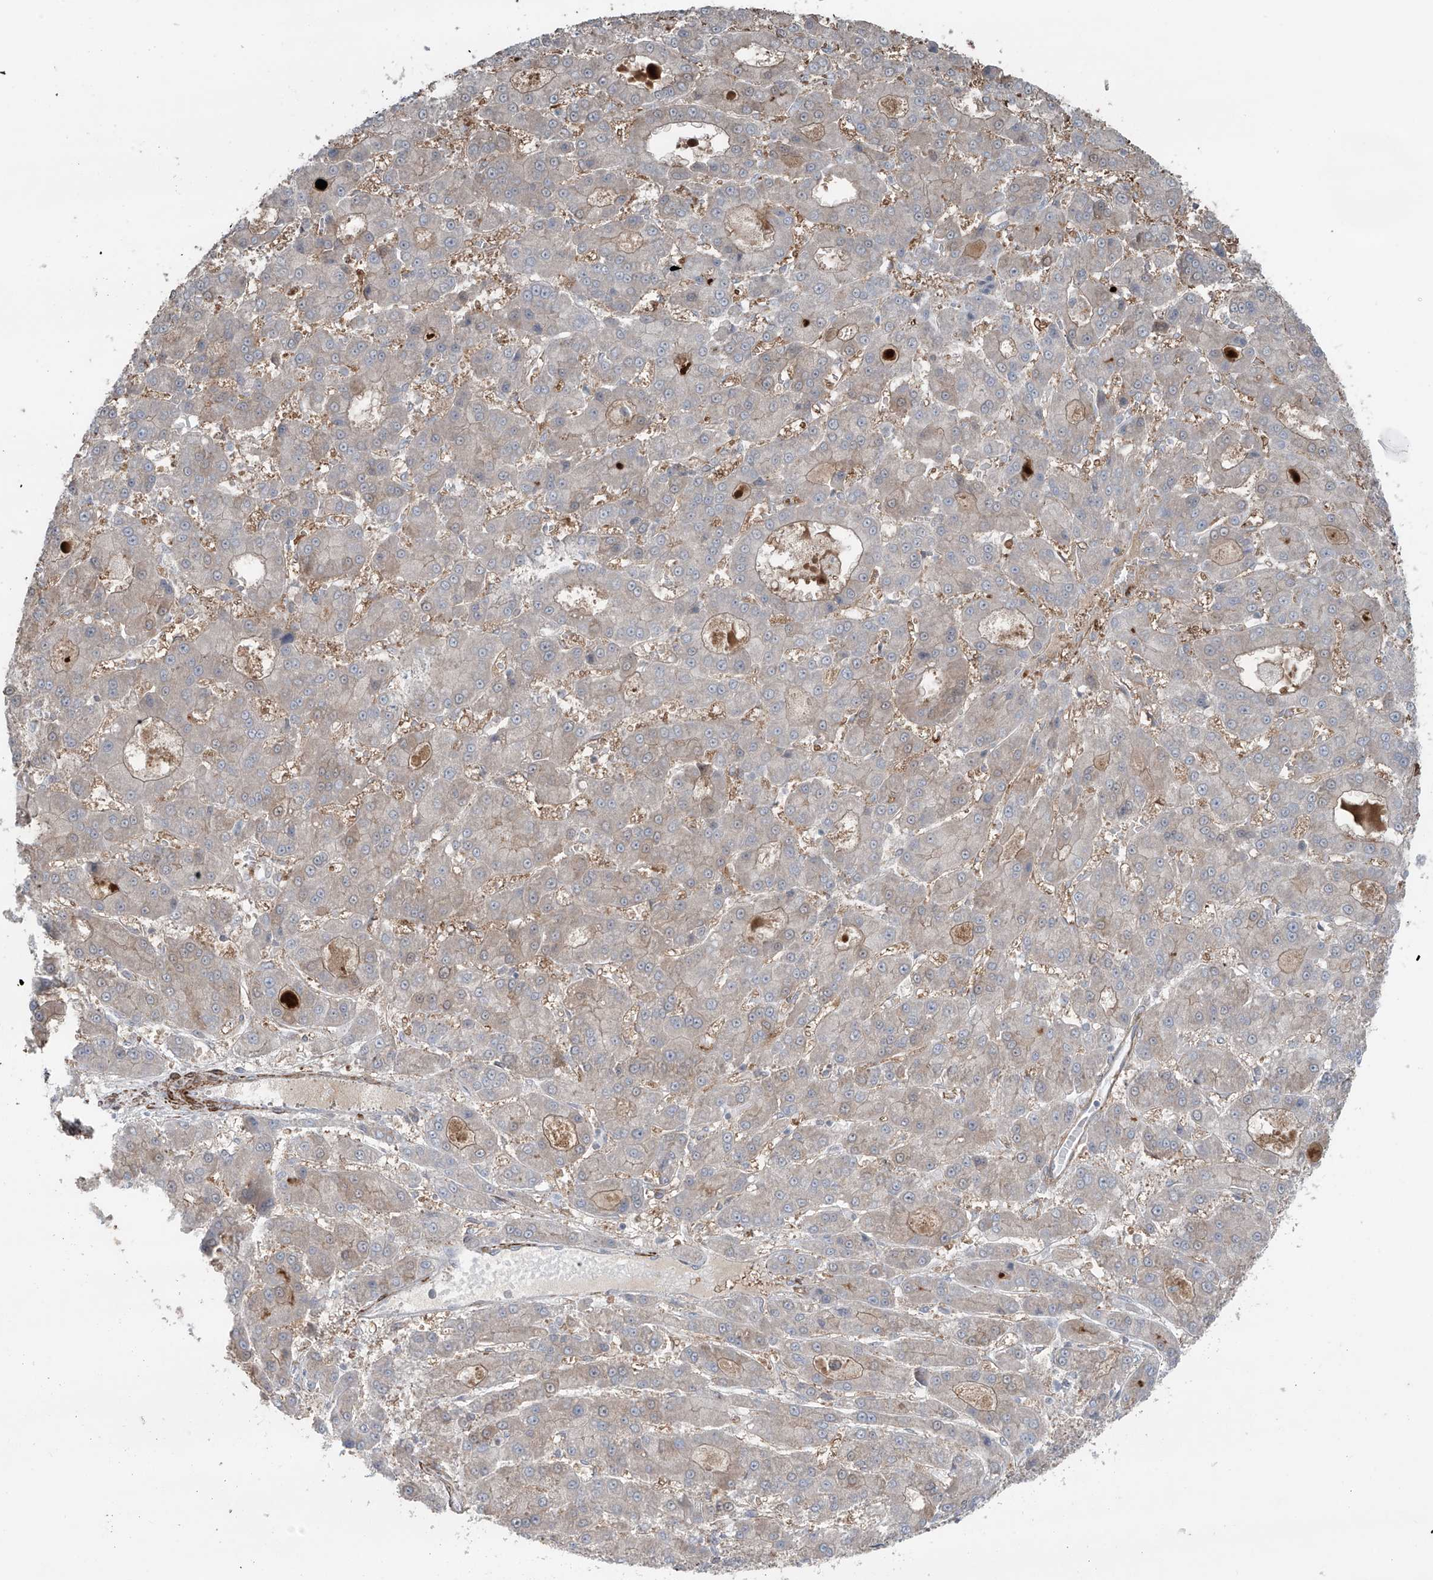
{"staining": {"intensity": "weak", "quantity": "<25%", "location": "cytoplasmic/membranous"}, "tissue": "liver cancer", "cell_type": "Tumor cells", "image_type": "cancer", "snomed": [{"axis": "morphology", "description": "Carcinoma, Hepatocellular, NOS"}, {"axis": "topography", "description": "Liver"}], "caption": "DAB (3,3'-diaminobenzidine) immunohistochemical staining of liver hepatocellular carcinoma demonstrates no significant expression in tumor cells.", "gene": "RASGEF1A", "patient": {"sex": "male", "age": 70}}